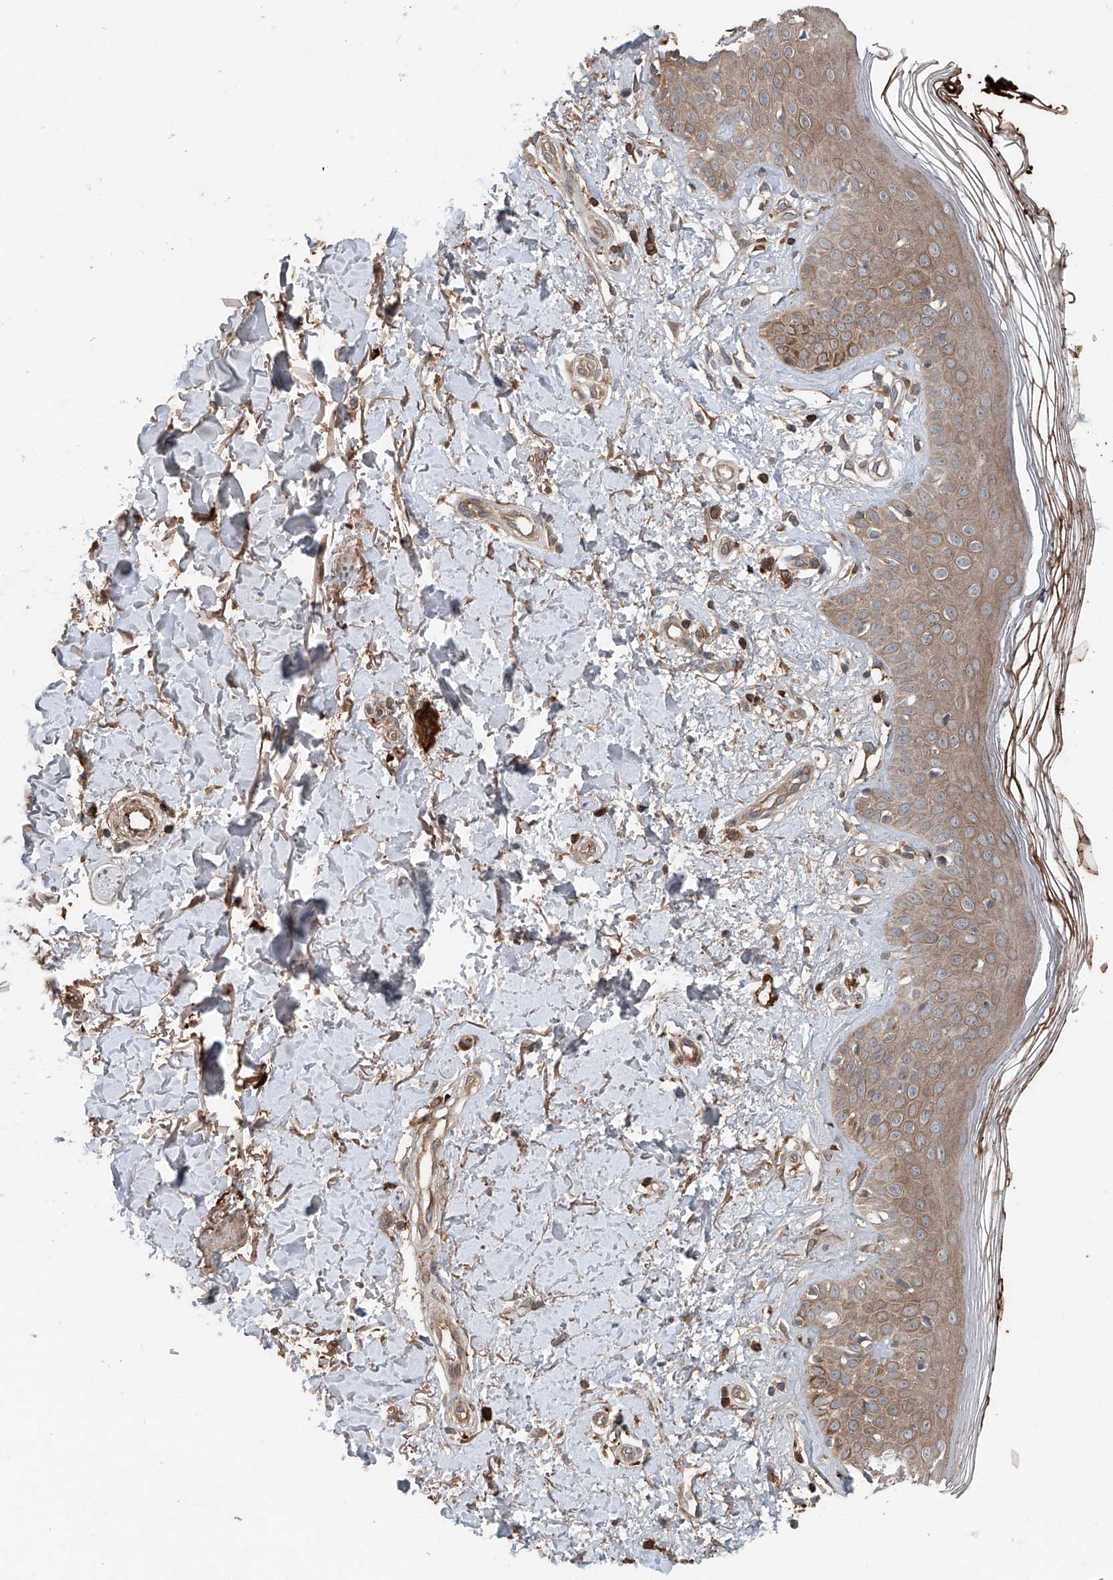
{"staining": {"intensity": "weak", "quantity": ">75%", "location": "cytoplasmic/membranous"}, "tissue": "skin", "cell_type": "Fibroblasts", "image_type": "normal", "snomed": [{"axis": "morphology", "description": "Normal tissue, NOS"}, {"axis": "topography", "description": "Skin"}], "caption": "Weak cytoplasmic/membranous protein positivity is identified in approximately >75% of fibroblasts in skin.", "gene": "ADAM23", "patient": {"sex": "female", "age": 64}}